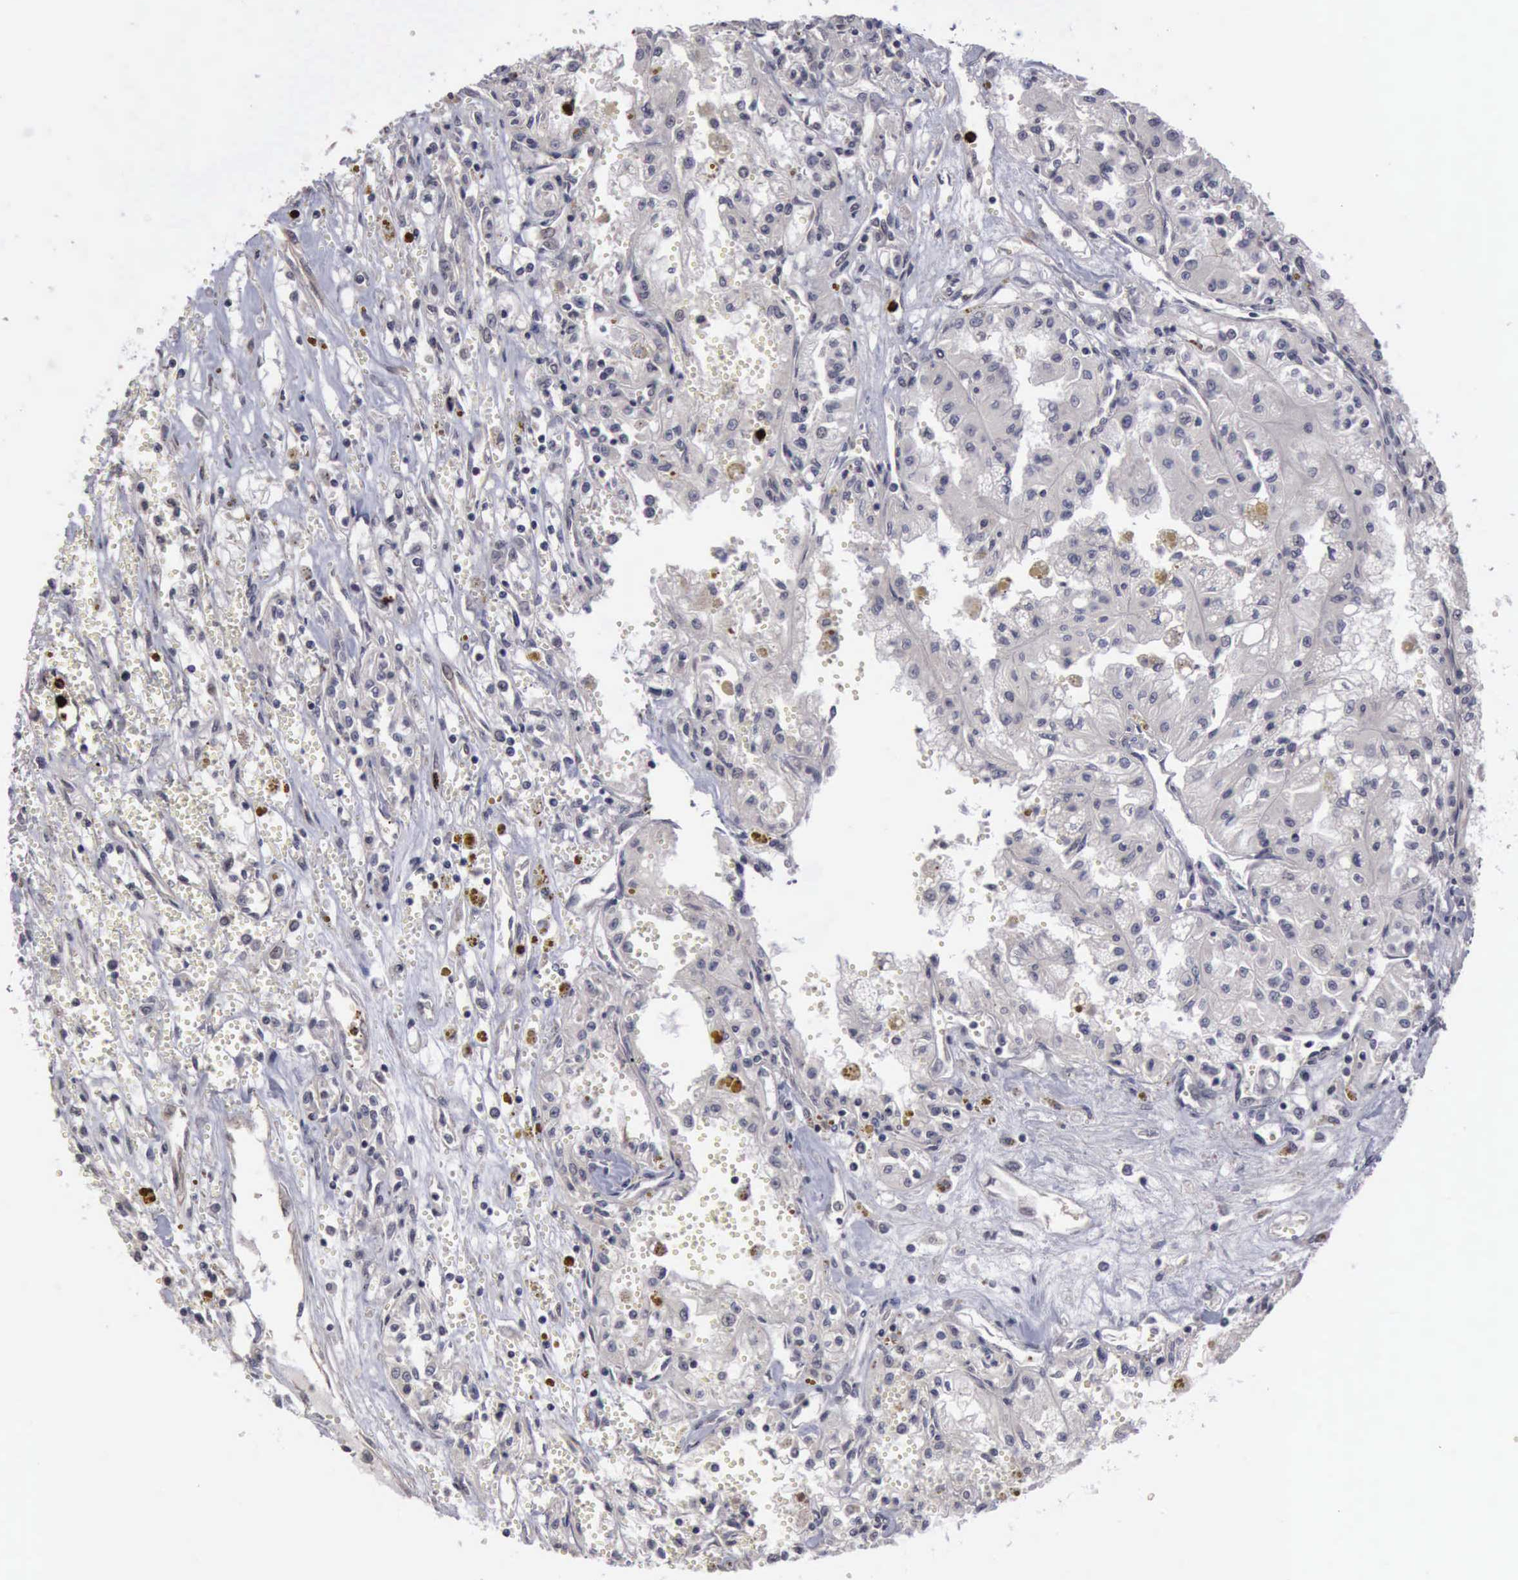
{"staining": {"intensity": "negative", "quantity": "none", "location": "none"}, "tissue": "renal cancer", "cell_type": "Tumor cells", "image_type": "cancer", "snomed": [{"axis": "morphology", "description": "Adenocarcinoma, NOS"}, {"axis": "topography", "description": "Kidney"}], "caption": "The histopathology image reveals no significant staining in tumor cells of renal cancer. (DAB immunohistochemistry (IHC) visualized using brightfield microscopy, high magnification).", "gene": "MMP9", "patient": {"sex": "male", "age": 78}}